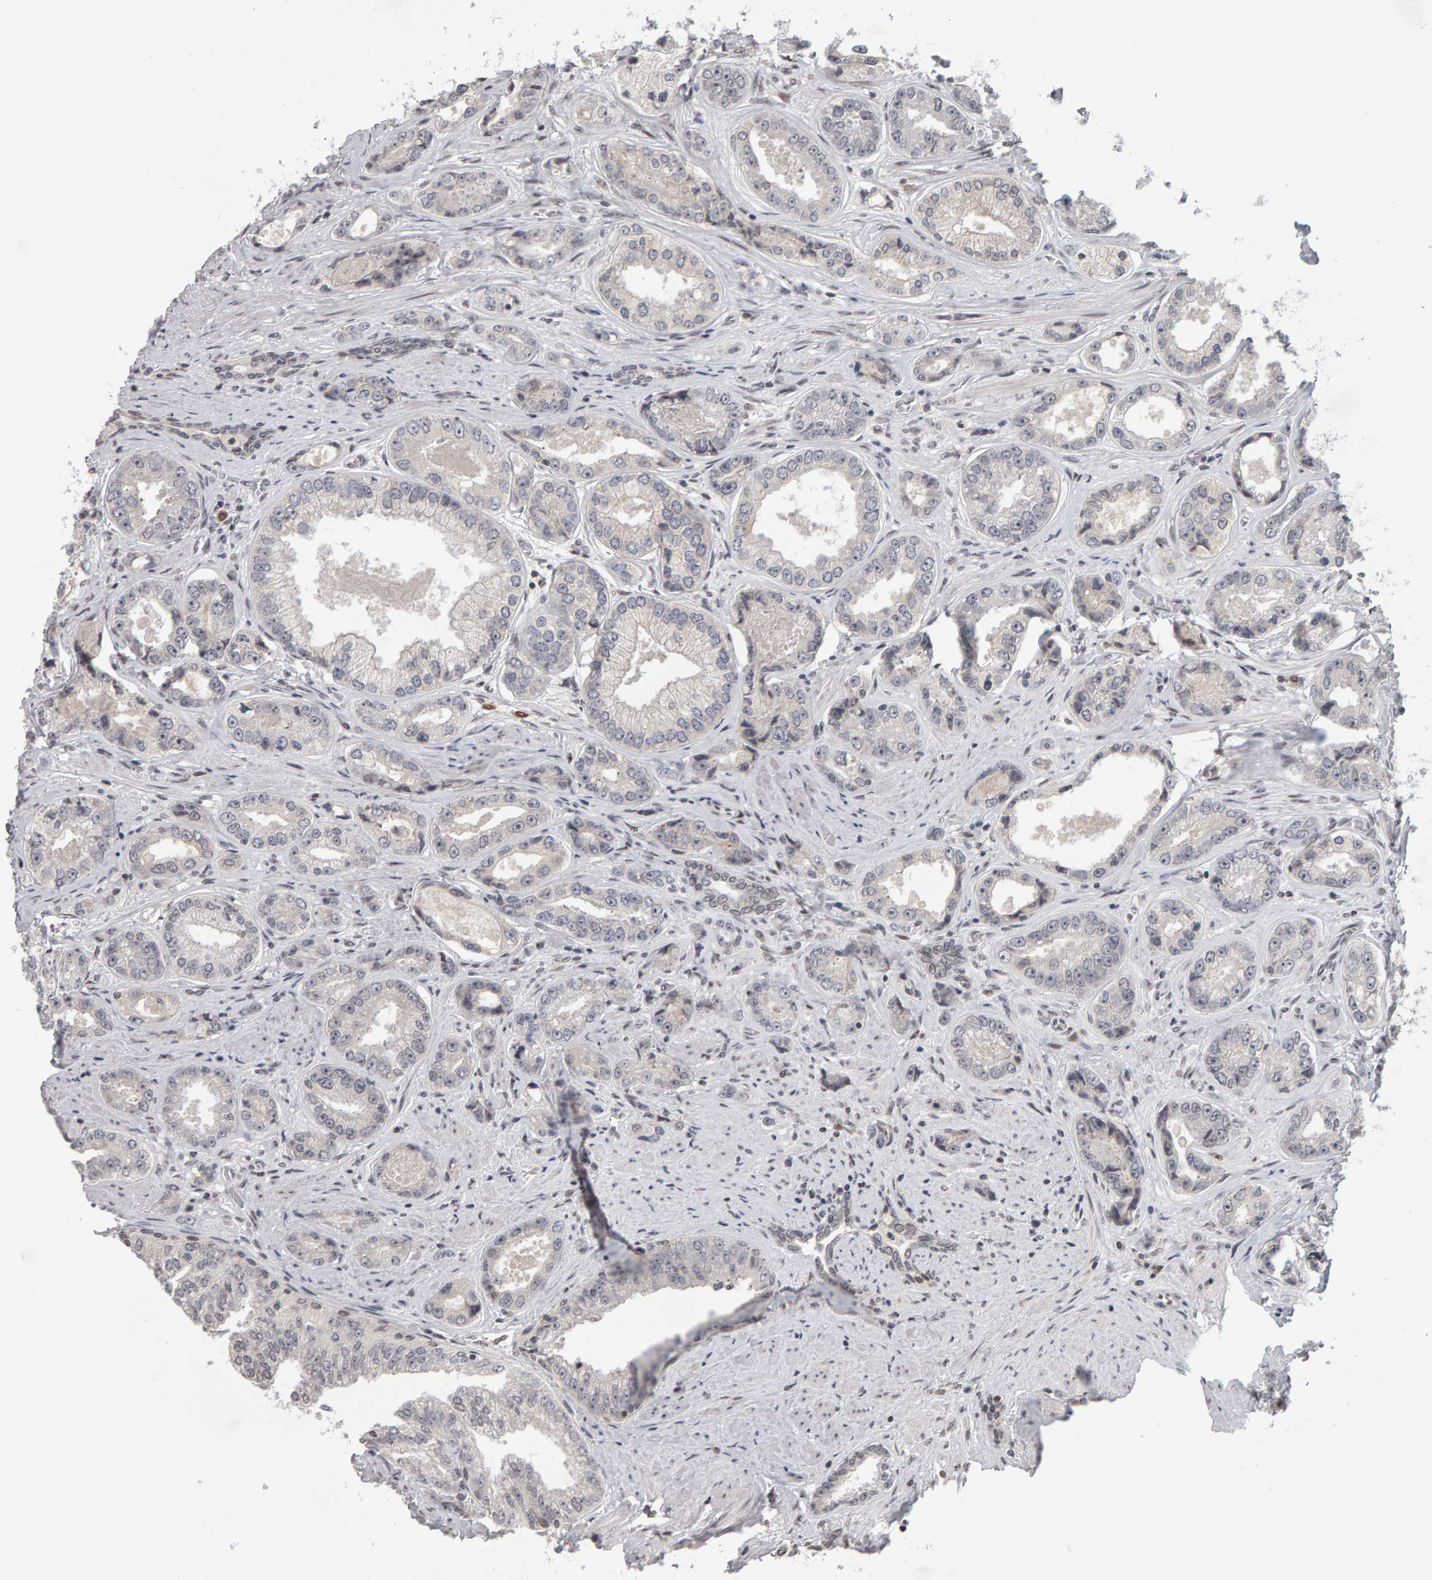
{"staining": {"intensity": "negative", "quantity": "none", "location": "none"}, "tissue": "prostate cancer", "cell_type": "Tumor cells", "image_type": "cancer", "snomed": [{"axis": "morphology", "description": "Adenocarcinoma, High grade"}, {"axis": "topography", "description": "Prostate"}], "caption": "Image shows no protein positivity in tumor cells of prostate cancer (high-grade adenocarcinoma) tissue.", "gene": "TRAM1", "patient": {"sex": "male", "age": 61}}